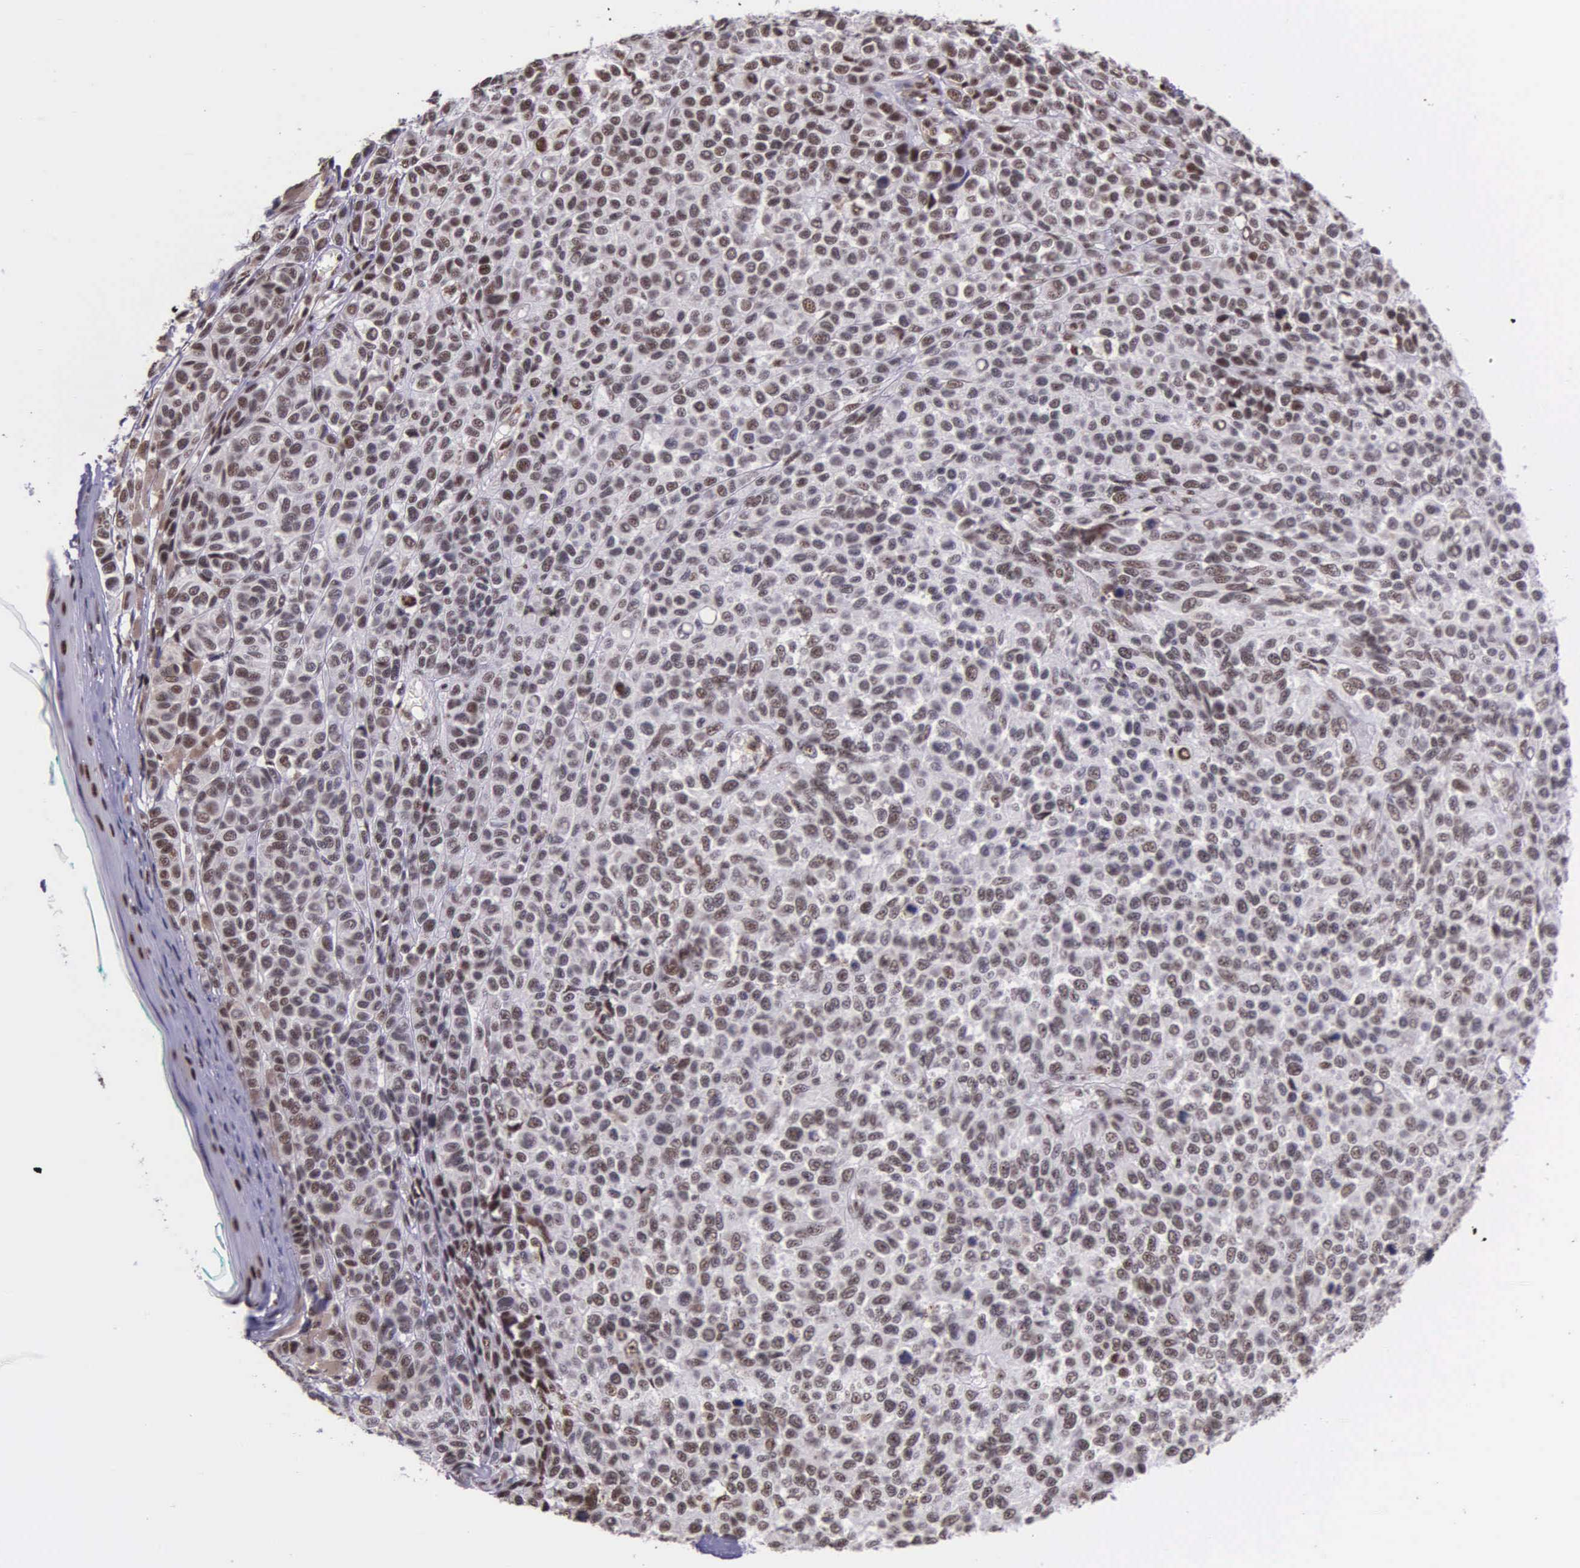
{"staining": {"intensity": "weak", "quantity": ">75%", "location": "nuclear"}, "tissue": "melanoma", "cell_type": "Tumor cells", "image_type": "cancer", "snomed": [{"axis": "morphology", "description": "Malignant melanoma, NOS"}, {"axis": "topography", "description": "Skin"}], "caption": "Malignant melanoma tissue exhibits weak nuclear staining in about >75% of tumor cells", "gene": "FAM47A", "patient": {"sex": "female", "age": 85}}